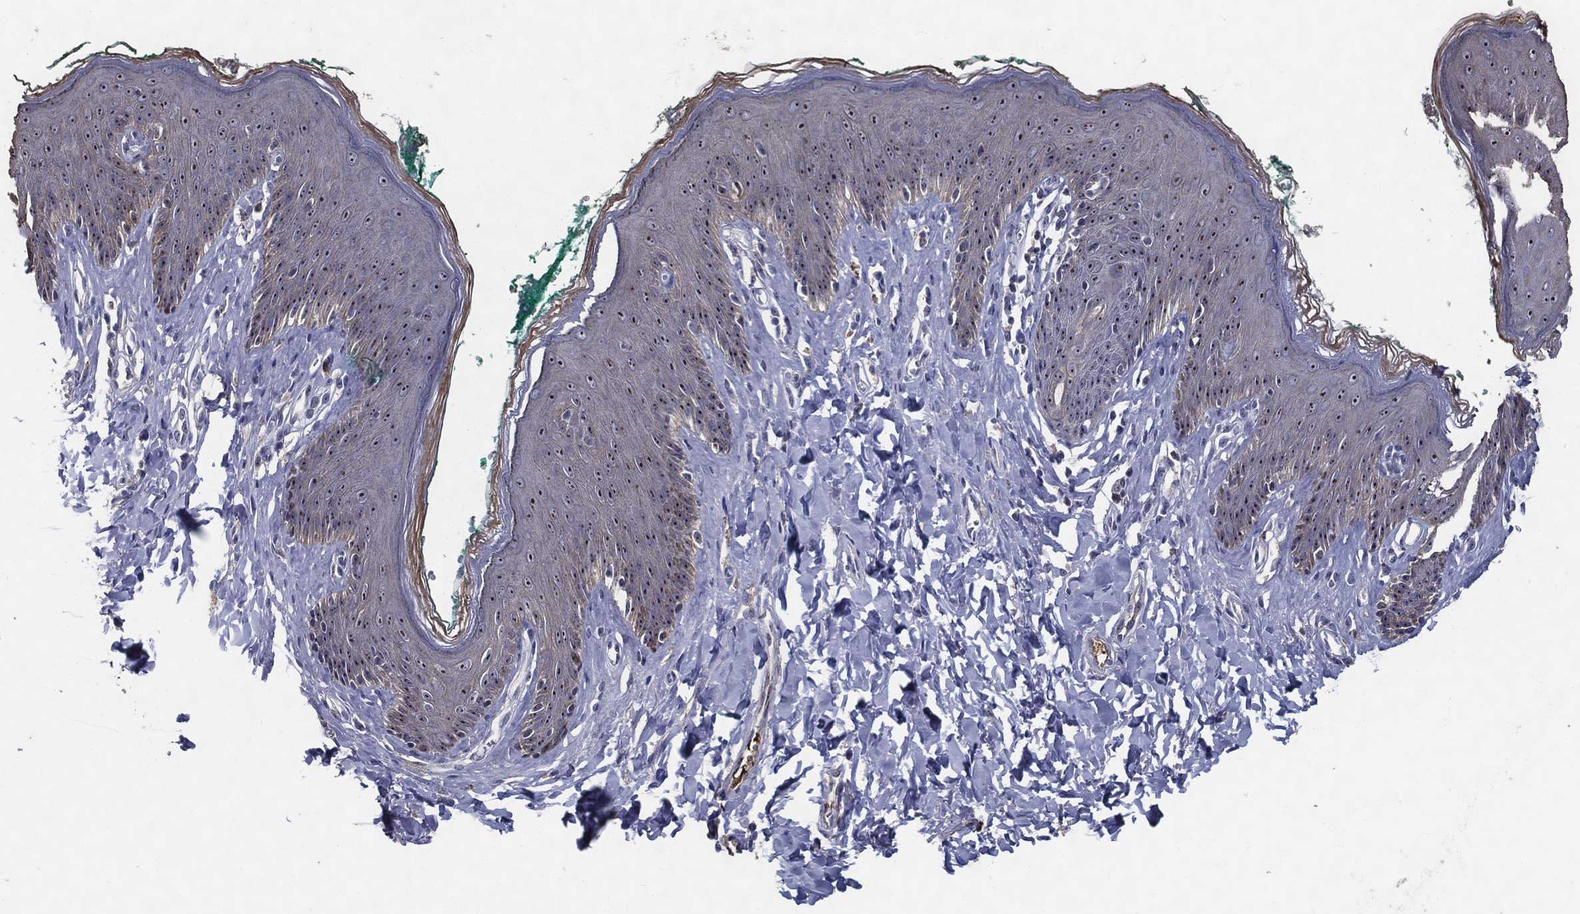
{"staining": {"intensity": "moderate", "quantity": "<25%", "location": "cytoplasmic/membranous"}, "tissue": "skin", "cell_type": "Epidermal cells", "image_type": "normal", "snomed": [{"axis": "morphology", "description": "Normal tissue, NOS"}, {"axis": "topography", "description": "Vulva"}], "caption": "This is a photomicrograph of immunohistochemistry (IHC) staining of normal skin, which shows moderate expression in the cytoplasmic/membranous of epidermal cells.", "gene": "EFNA1", "patient": {"sex": "female", "age": 66}}